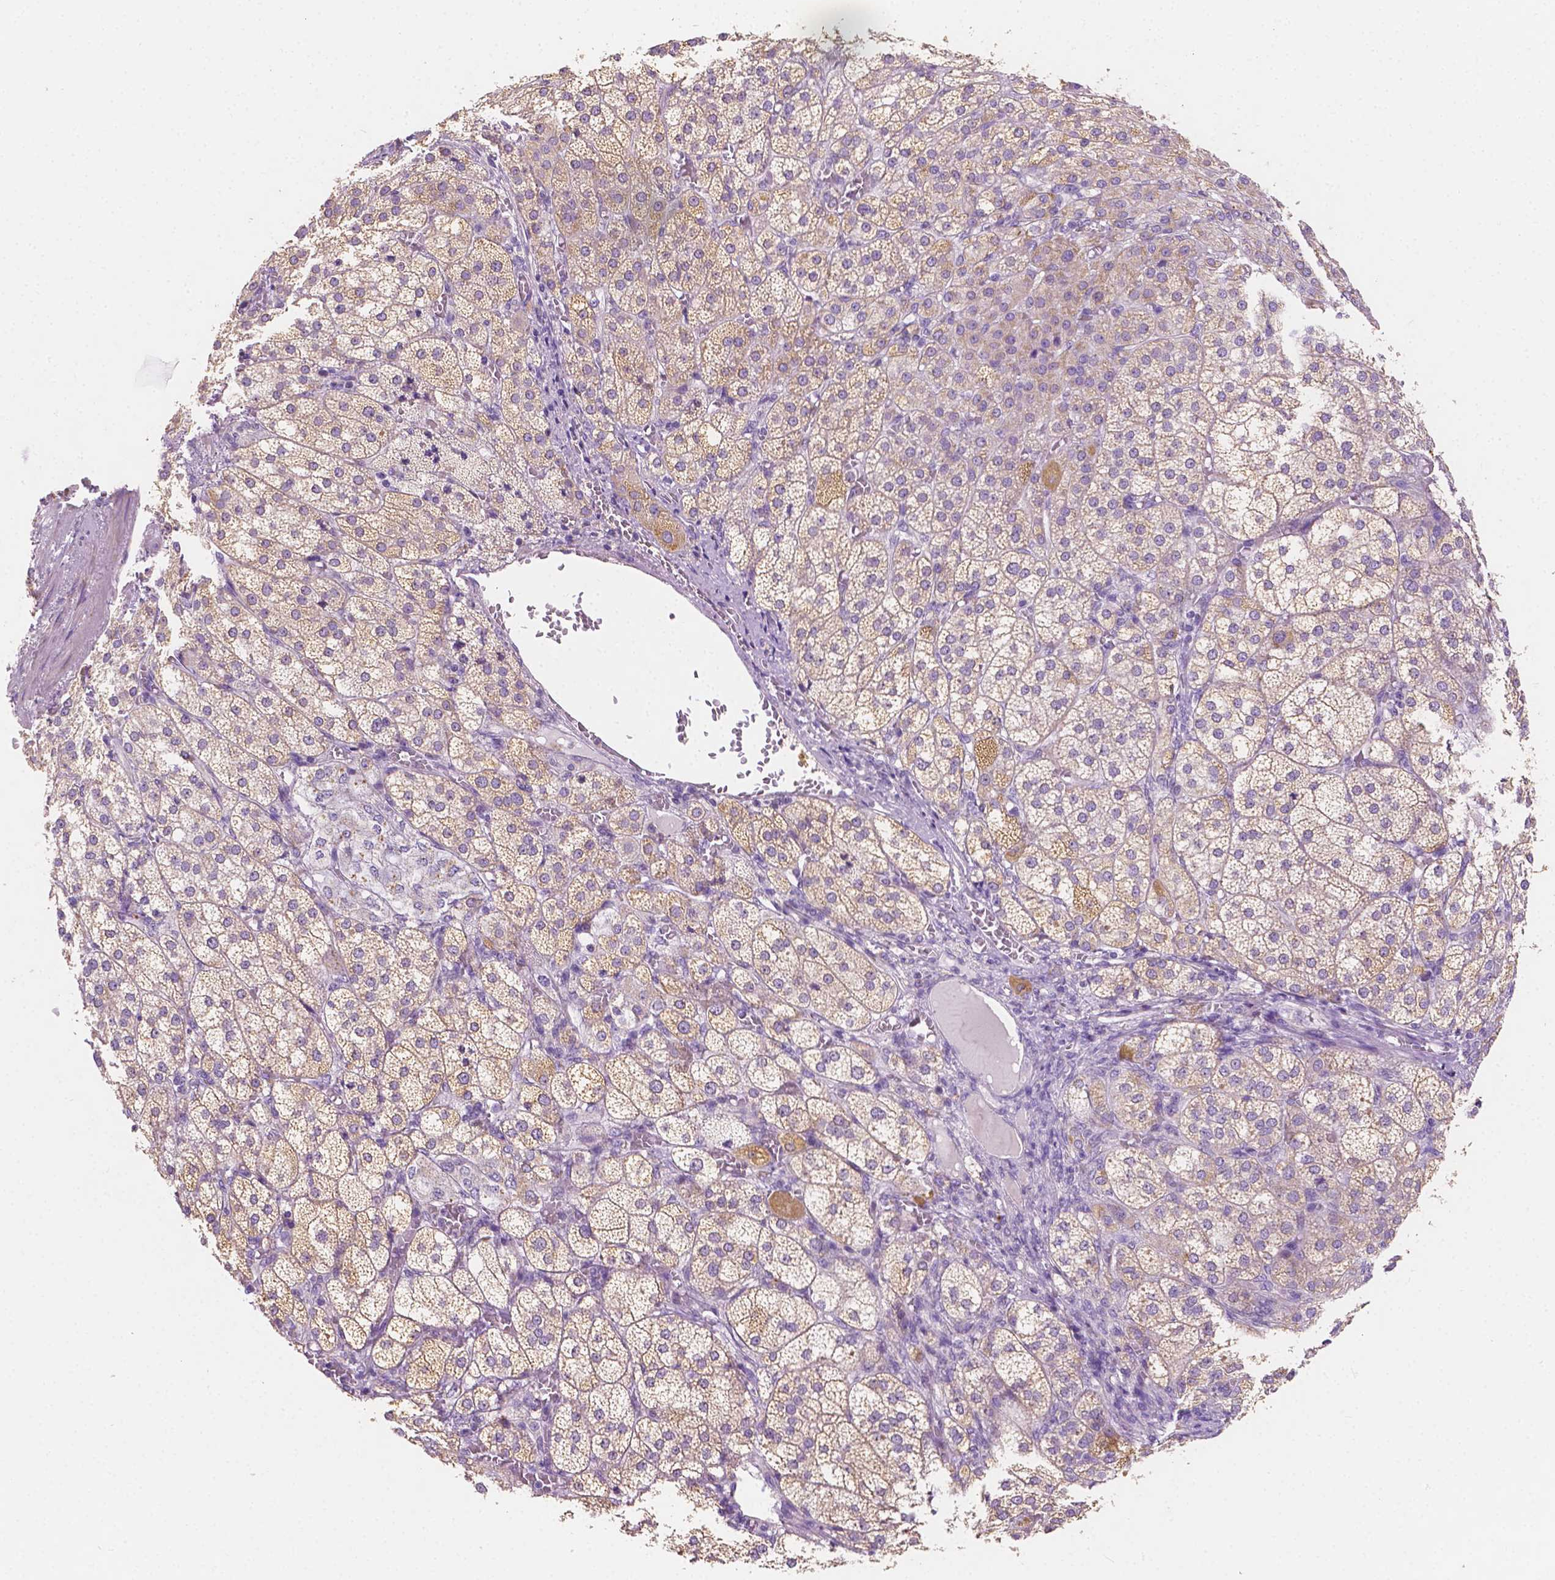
{"staining": {"intensity": "weak", "quantity": ">75%", "location": "cytoplasmic/membranous"}, "tissue": "adrenal gland", "cell_type": "Glandular cells", "image_type": "normal", "snomed": [{"axis": "morphology", "description": "Normal tissue, NOS"}, {"axis": "topography", "description": "Adrenal gland"}], "caption": "Adrenal gland stained for a protein (brown) exhibits weak cytoplasmic/membranous positive expression in about >75% of glandular cells.", "gene": "TMEM130", "patient": {"sex": "female", "age": 60}}